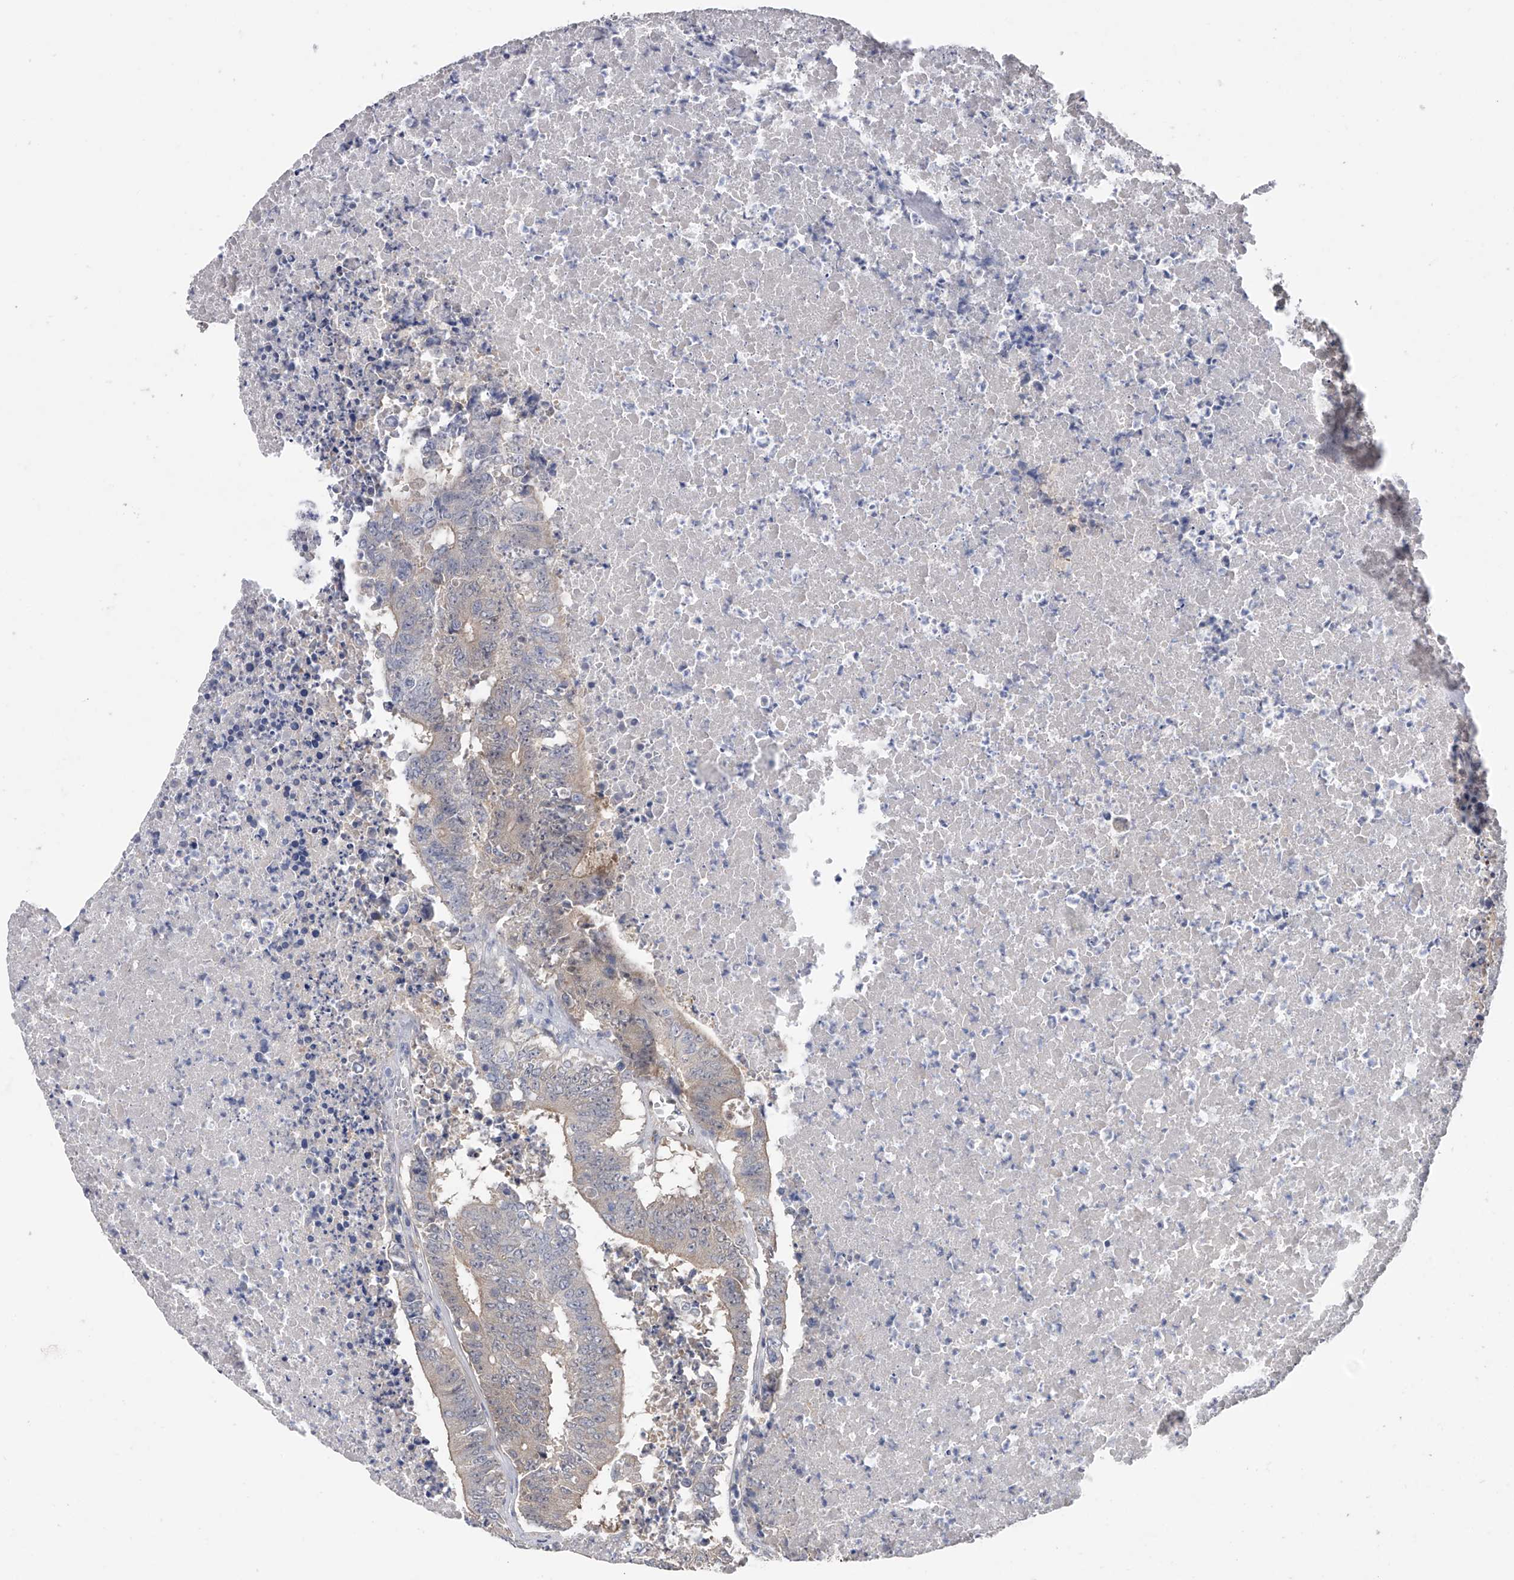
{"staining": {"intensity": "negative", "quantity": "none", "location": "none"}, "tissue": "colorectal cancer", "cell_type": "Tumor cells", "image_type": "cancer", "snomed": [{"axis": "morphology", "description": "Adenocarcinoma, NOS"}, {"axis": "topography", "description": "Colon"}], "caption": "Colorectal cancer (adenocarcinoma) was stained to show a protein in brown. There is no significant staining in tumor cells. (IHC, brightfield microscopy, high magnification).", "gene": "CFAP298", "patient": {"sex": "male", "age": 87}}